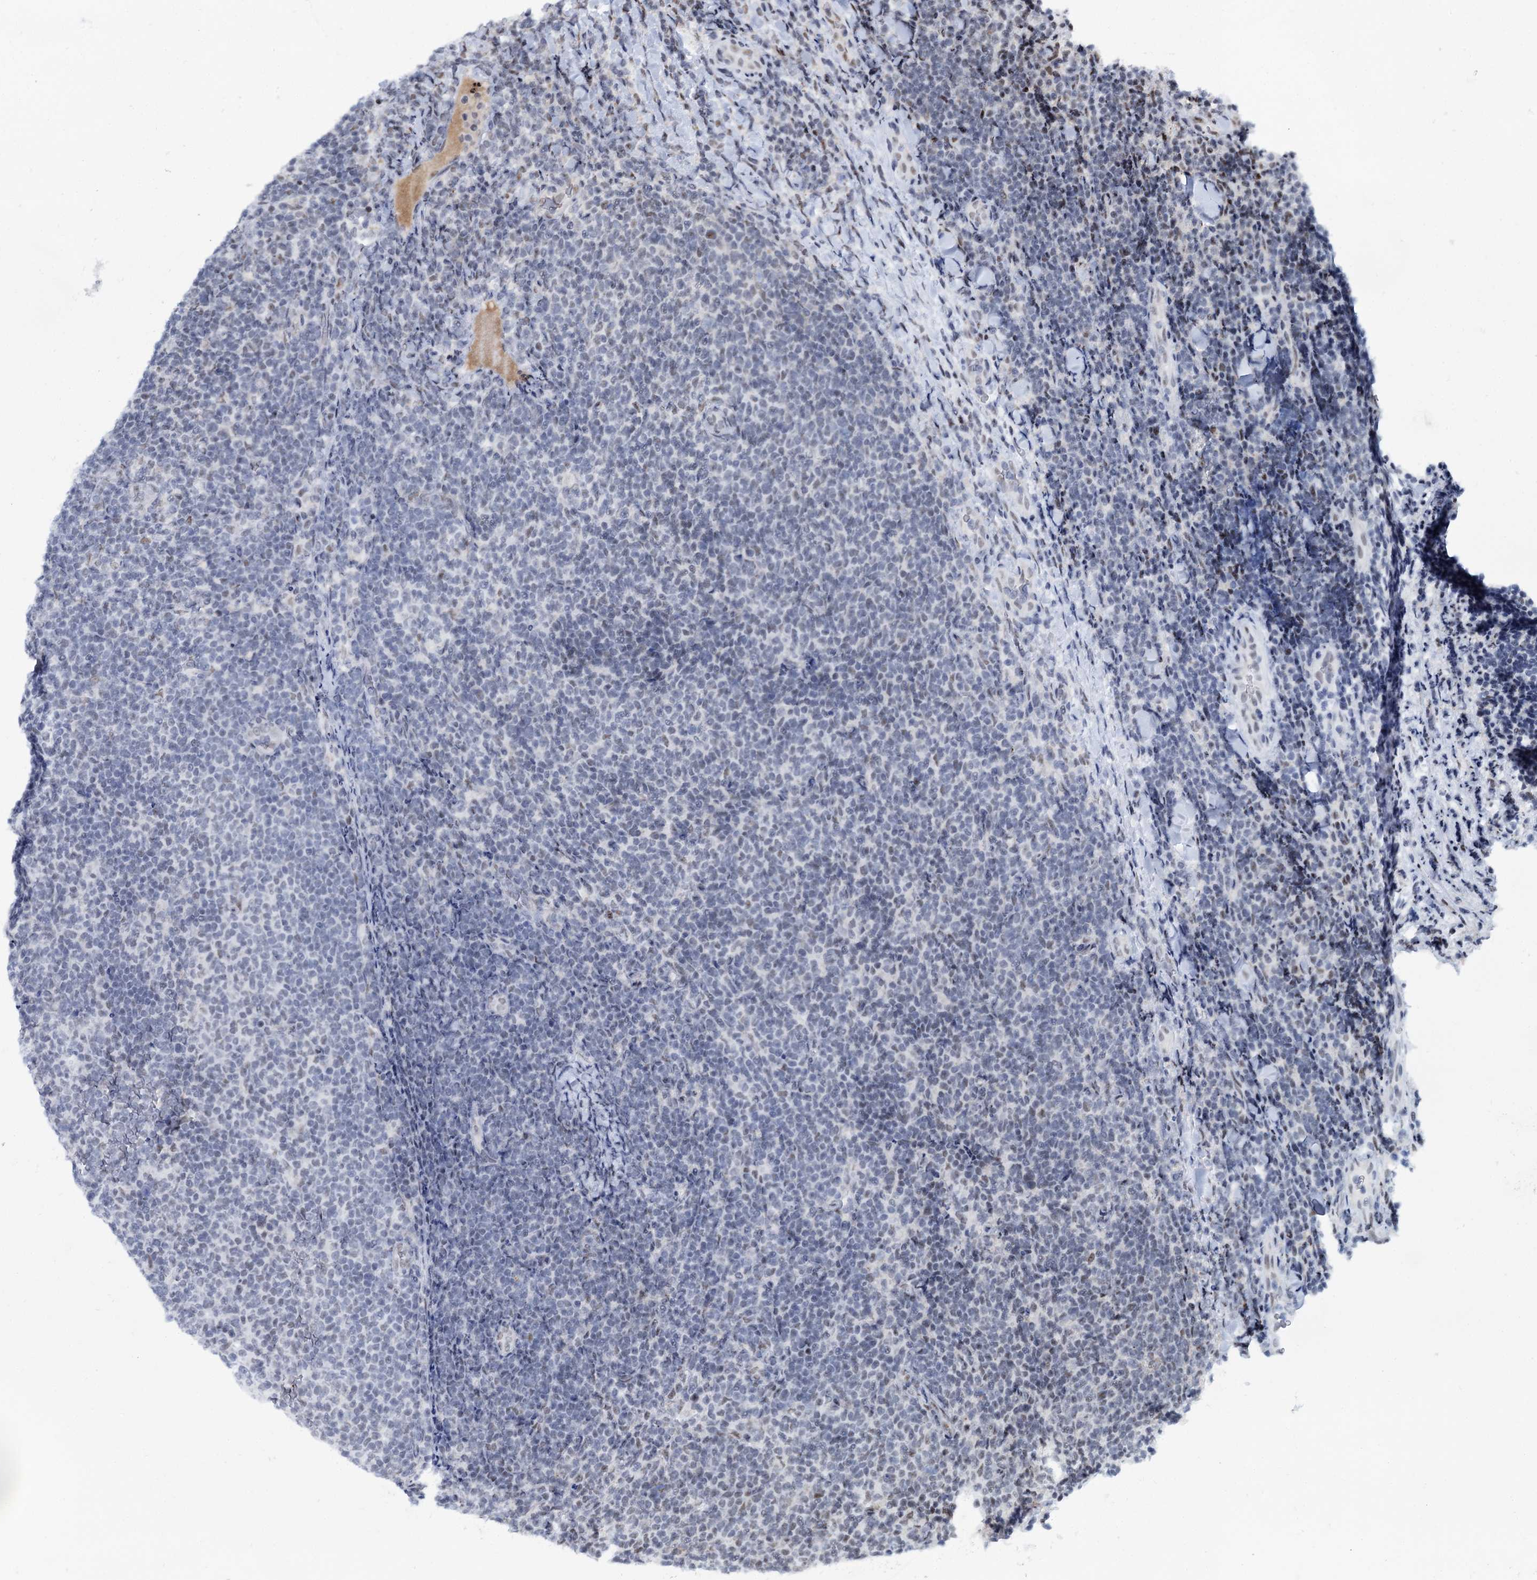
{"staining": {"intensity": "negative", "quantity": "none", "location": "none"}, "tissue": "lymphoma", "cell_type": "Tumor cells", "image_type": "cancer", "snomed": [{"axis": "morphology", "description": "Malignant lymphoma, non-Hodgkin's type, Low grade"}, {"axis": "topography", "description": "Lymph node"}], "caption": "This histopathology image is of low-grade malignant lymphoma, non-Hodgkin's type stained with immunohistochemistry to label a protein in brown with the nuclei are counter-stained blue. There is no expression in tumor cells. (Immunohistochemistry, brightfield microscopy, high magnification).", "gene": "SREK1", "patient": {"sex": "male", "age": 66}}